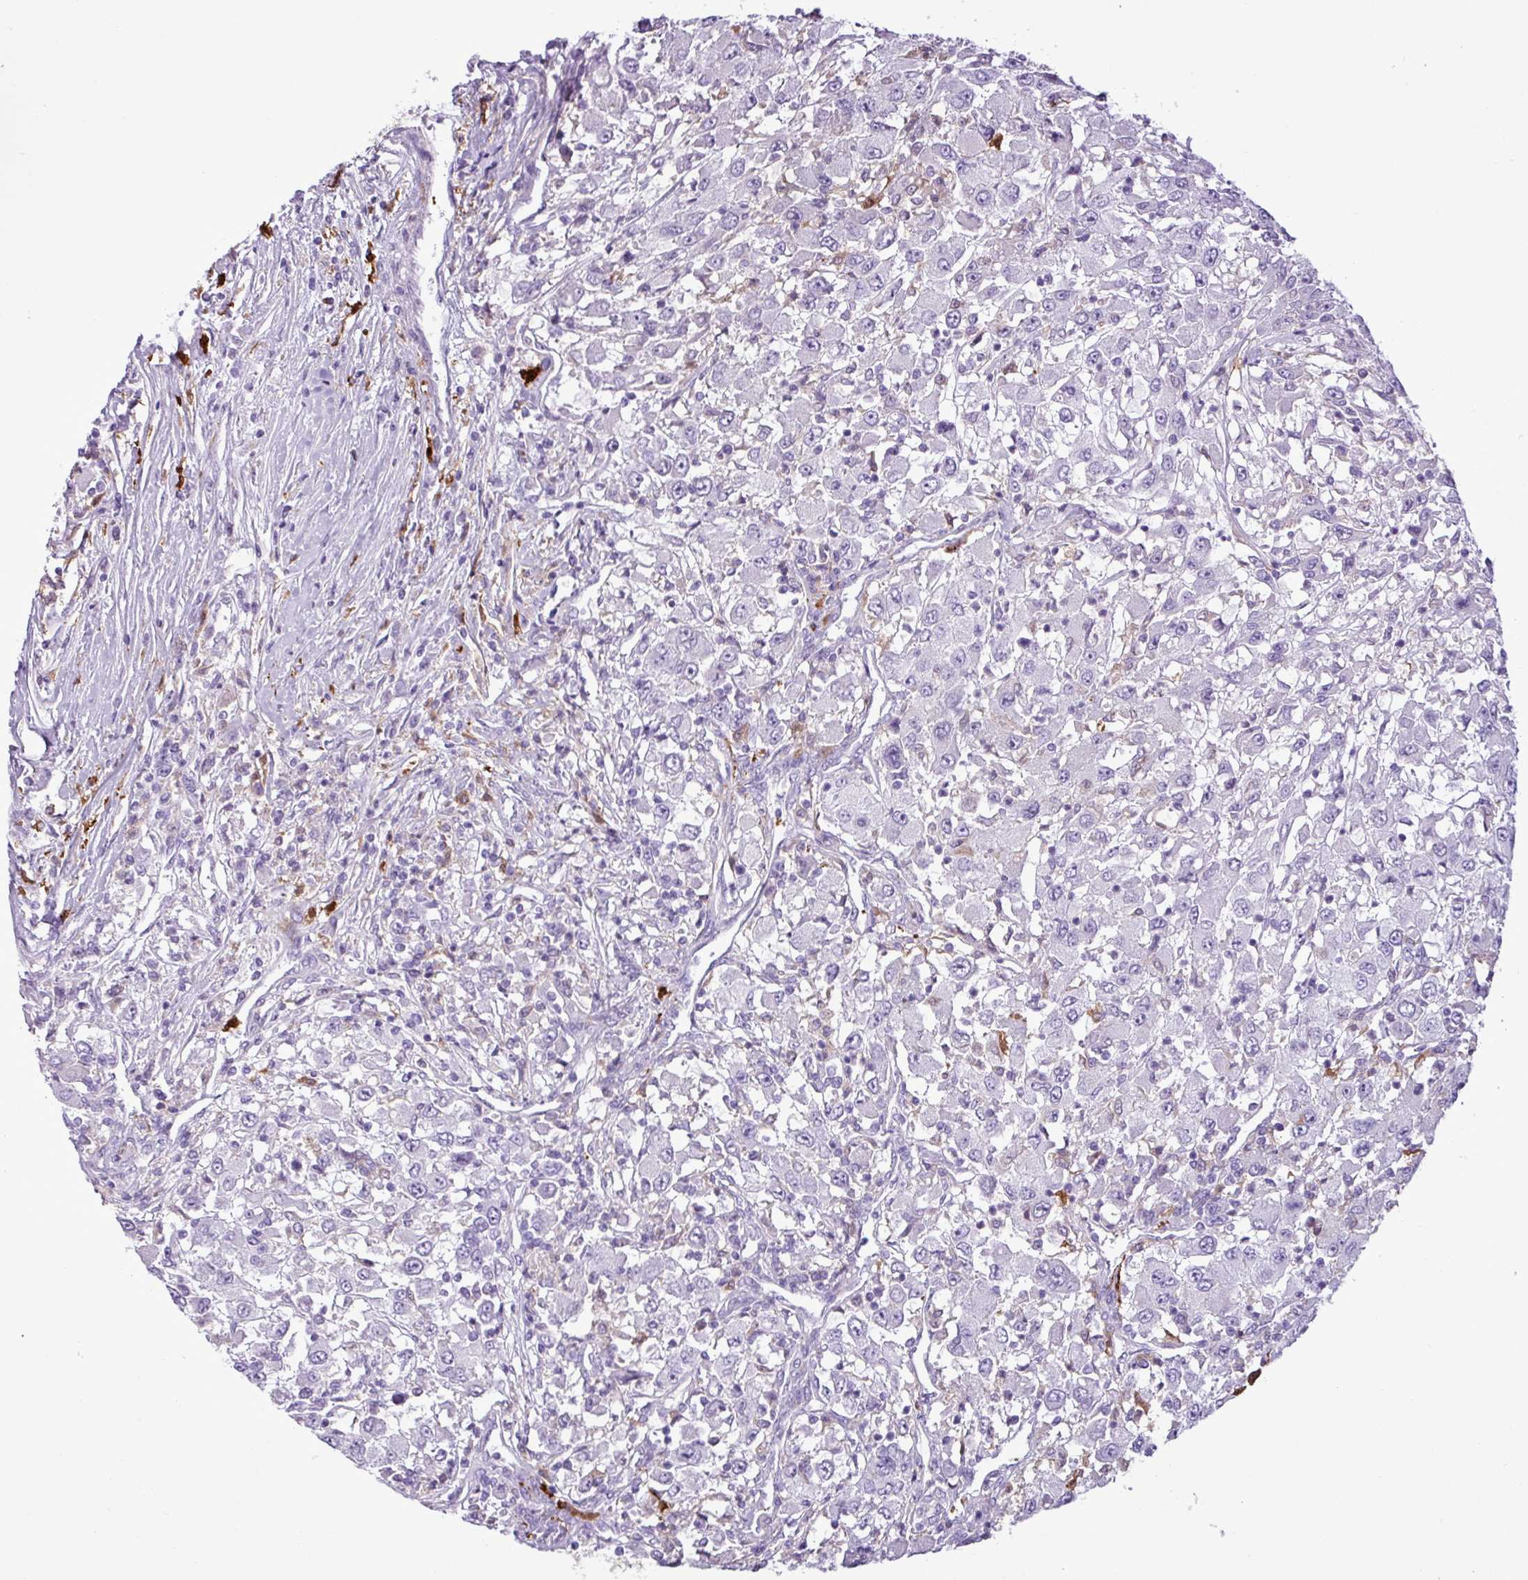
{"staining": {"intensity": "negative", "quantity": "none", "location": "none"}, "tissue": "renal cancer", "cell_type": "Tumor cells", "image_type": "cancer", "snomed": [{"axis": "morphology", "description": "Adenocarcinoma, NOS"}, {"axis": "topography", "description": "Kidney"}], "caption": "Immunohistochemistry (IHC) photomicrograph of neoplastic tissue: human renal cancer (adenocarcinoma) stained with DAB shows no significant protein staining in tumor cells.", "gene": "TMEM200C", "patient": {"sex": "female", "age": 67}}